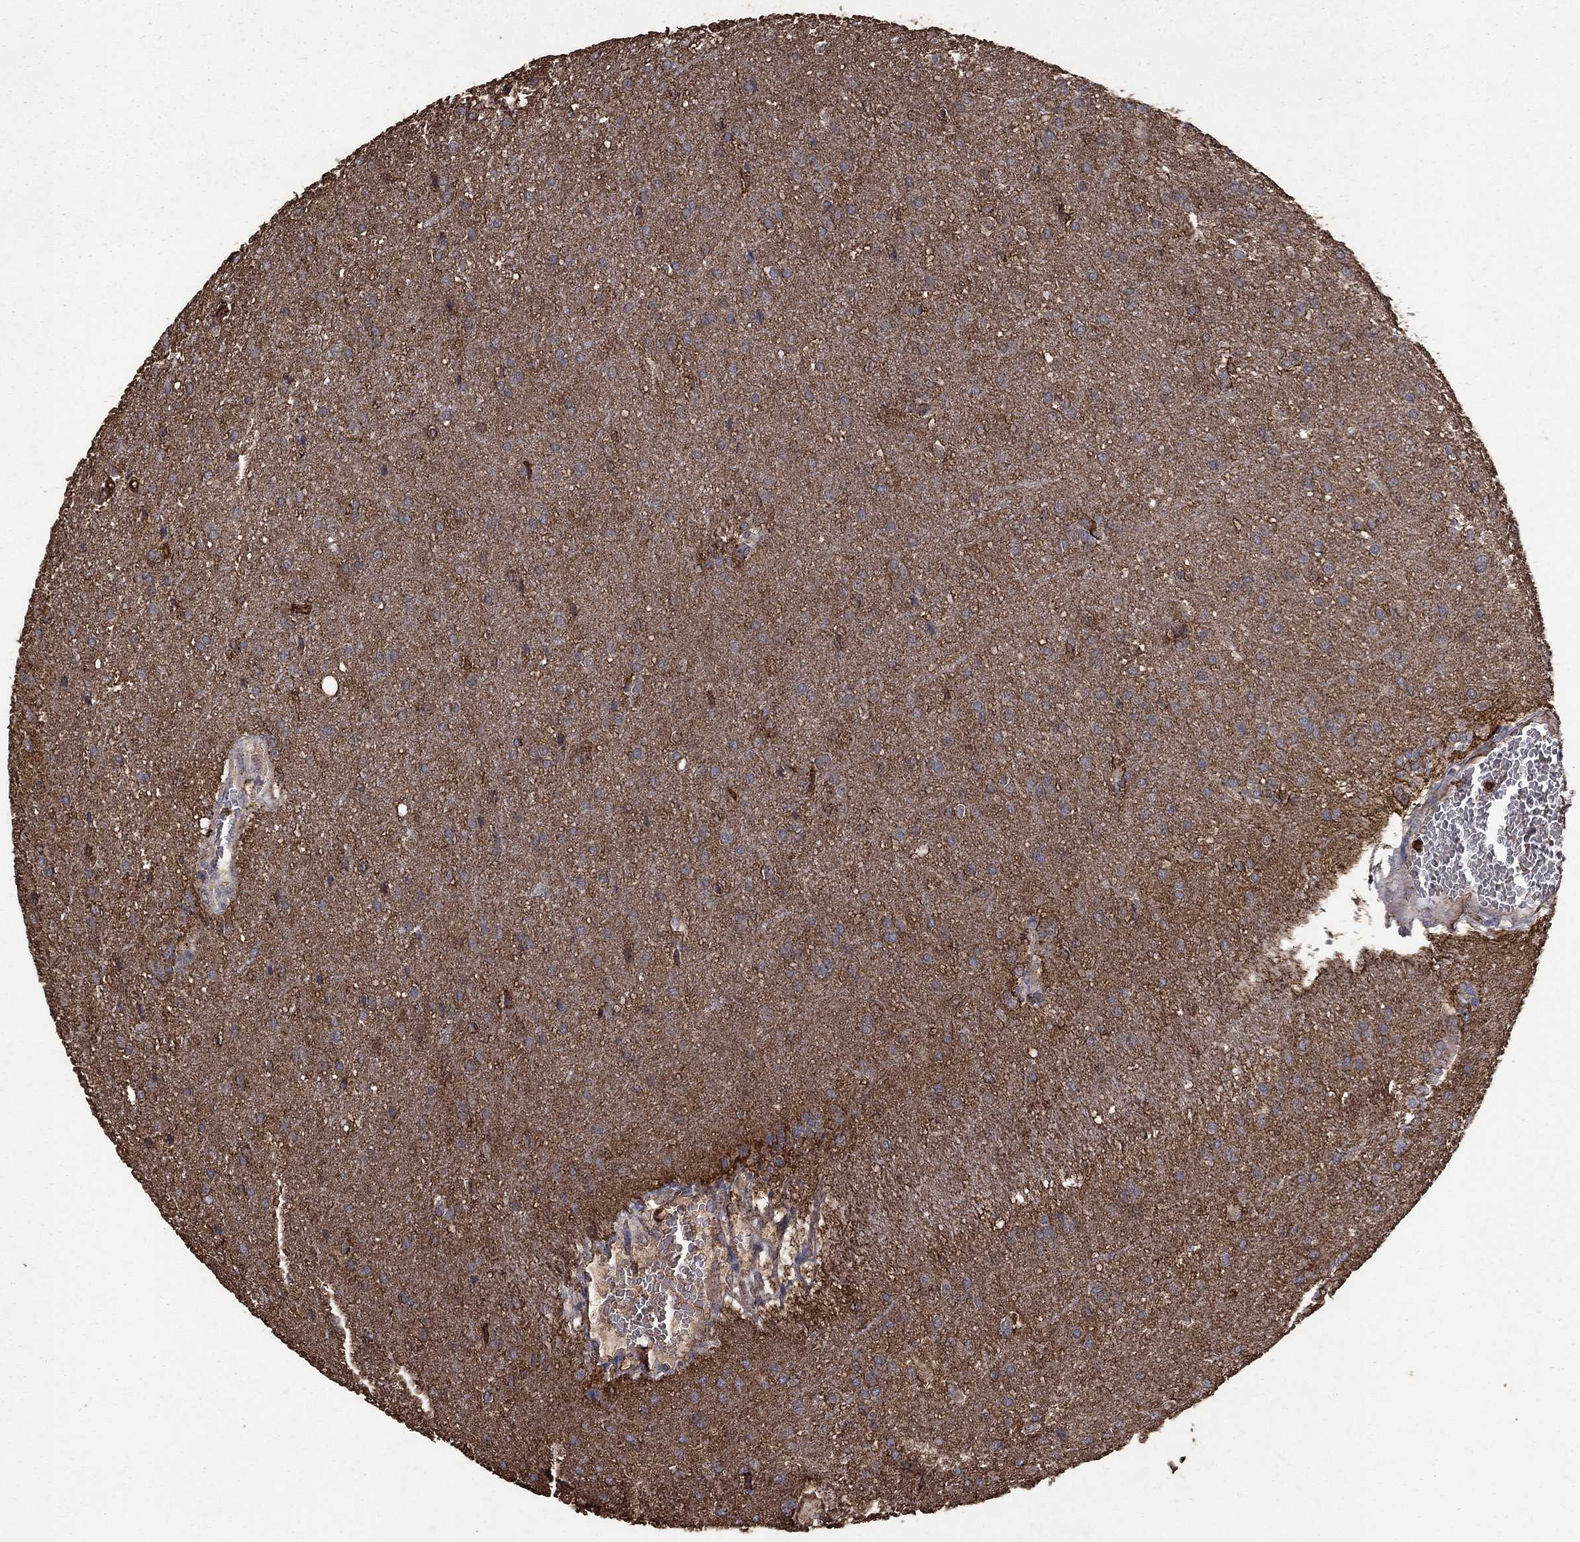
{"staining": {"intensity": "negative", "quantity": "none", "location": "none"}, "tissue": "glioma", "cell_type": "Tumor cells", "image_type": "cancer", "snomed": [{"axis": "morphology", "description": "Glioma, malignant, Low grade"}, {"axis": "topography", "description": "Brain"}], "caption": "There is no significant expression in tumor cells of malignant glioma (low-grade).", "gene": "CD24", "patient": {"sex": "female", "age": 32}}